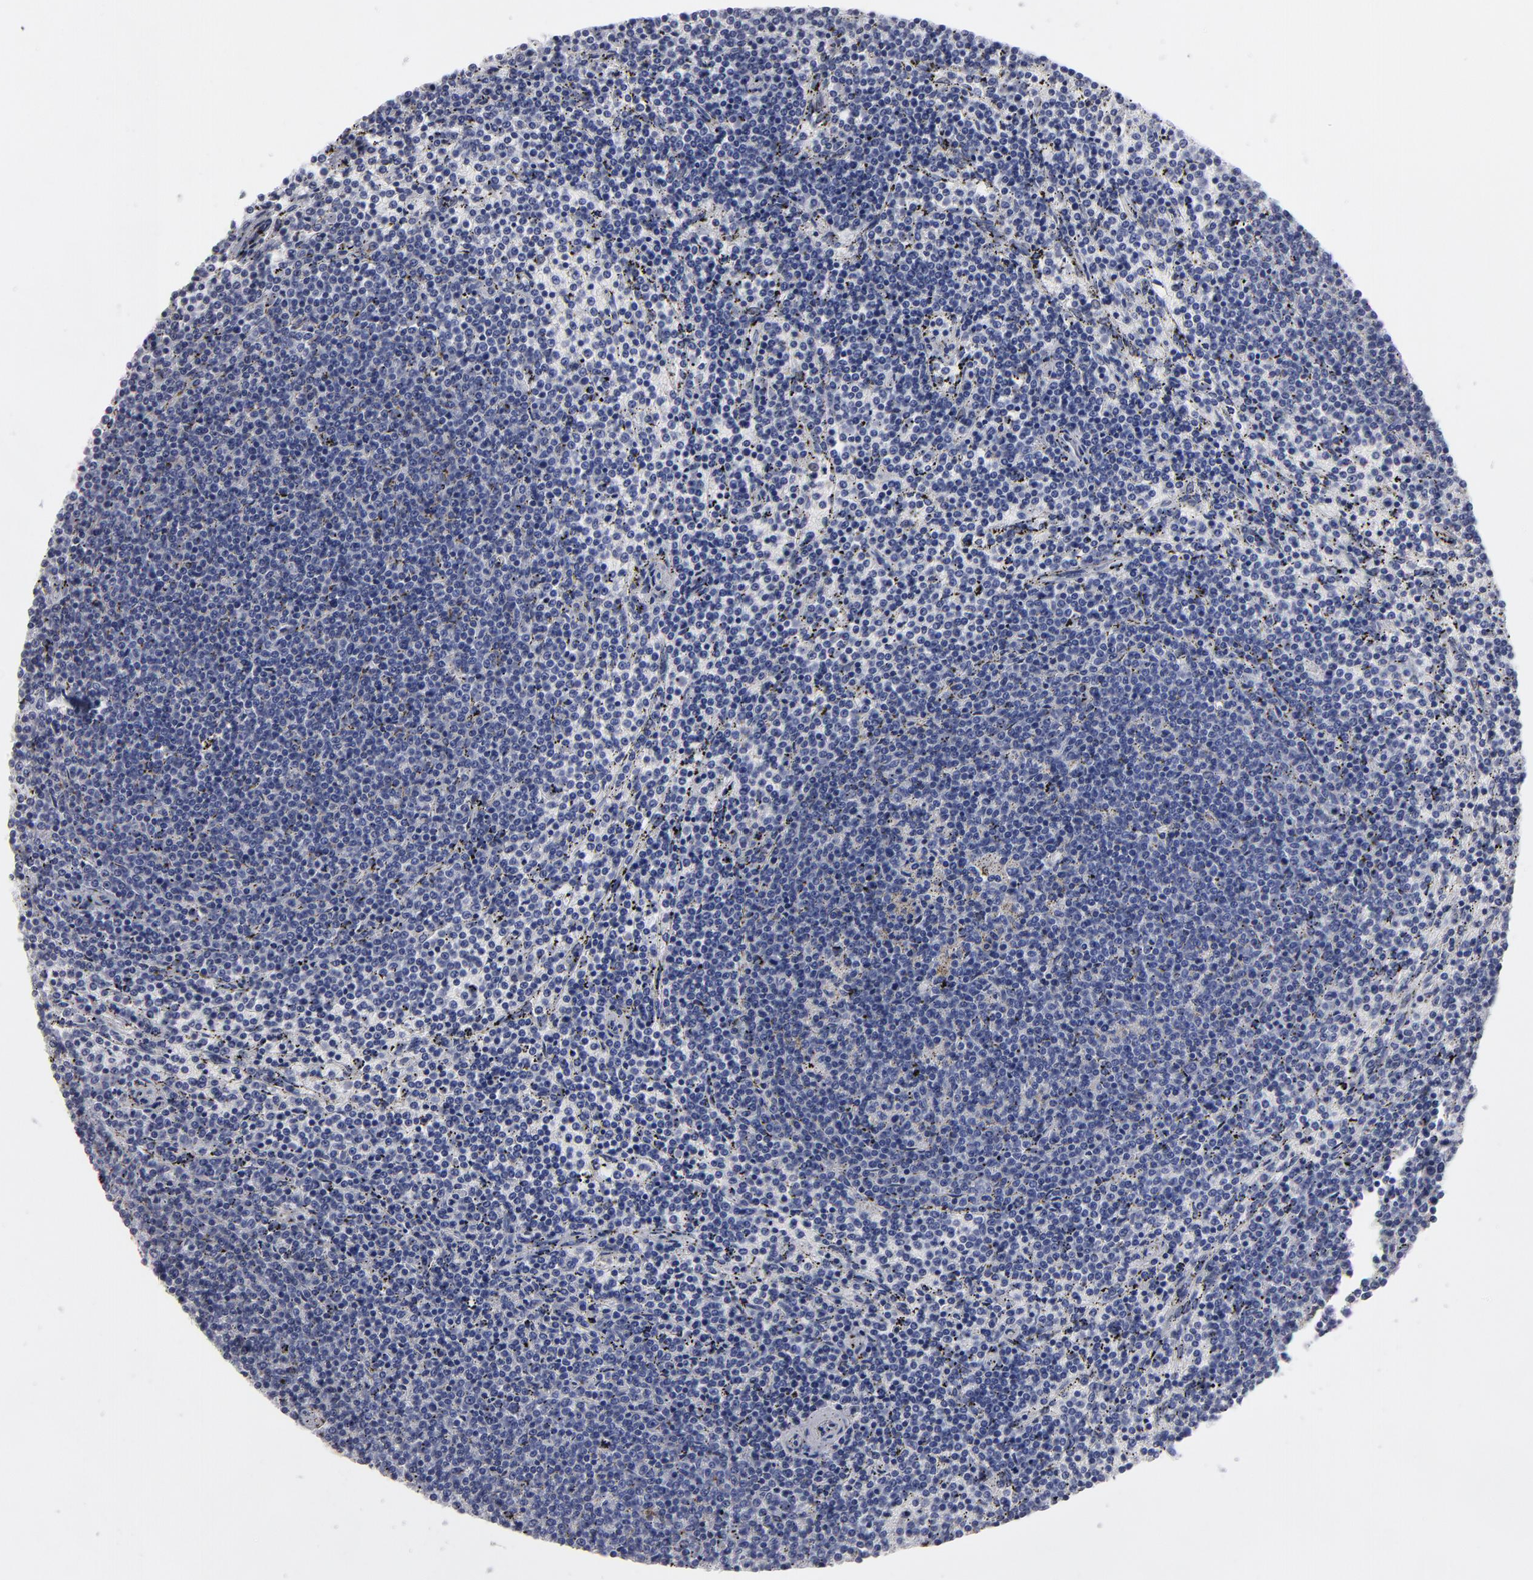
{"staining": {"intensity": "negative", "quantity": "none", "location": "none"}, "tissue": "lymphoma", "cell_type": "Tumor cells", "image_type": "cancer", "snomed": [{"axis": "morphology", "description": "Malignant lymphoma, non-Hodgkin's type, Low grade"}, {"axis": "topography", "description": "Spleen"}], "caption": "Micrograph shows no significant protein expression in tumor cells of lymphoma. Nuclei are stained in blue.", "gene": "CADM3", "patient": {"sex": "female", "age": 50}}